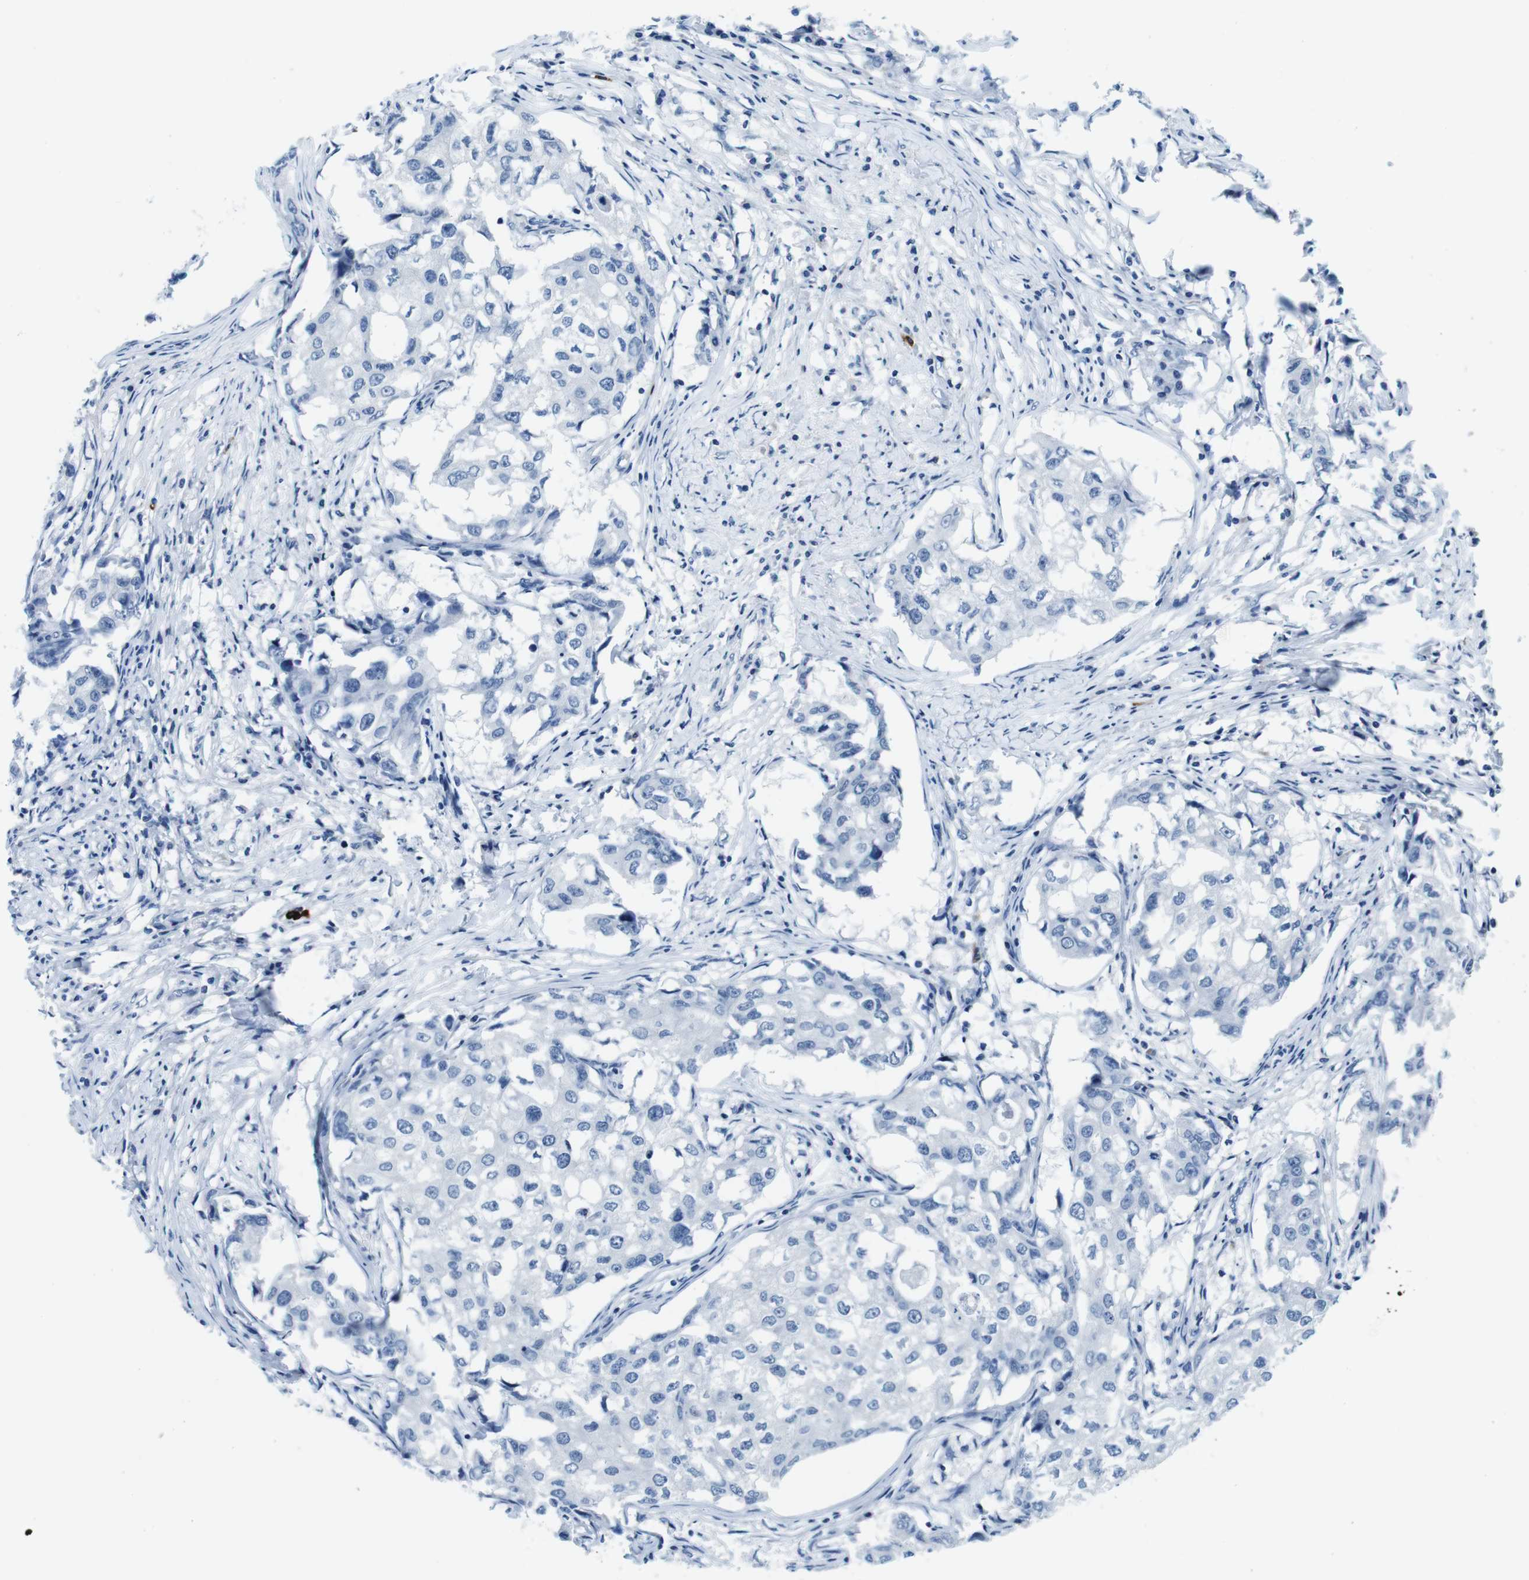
{"staining": {"intensity": "negative", "quantity": "none", "location": "none"}, "tissue": "breast cancer", "cell_type": "Tumor cells", "image_type": "cancer", "snomed": [{"axis": "morphology", "description": "Duct carcinoma"}, {"axis": "topography", "description": "Breast"}], "caption": "There is no significant expression in tumor cells of breast cancer (intraductal carcinoma).", "gene": "IGHD", "patient": {"sex": "female", "age": 27}}